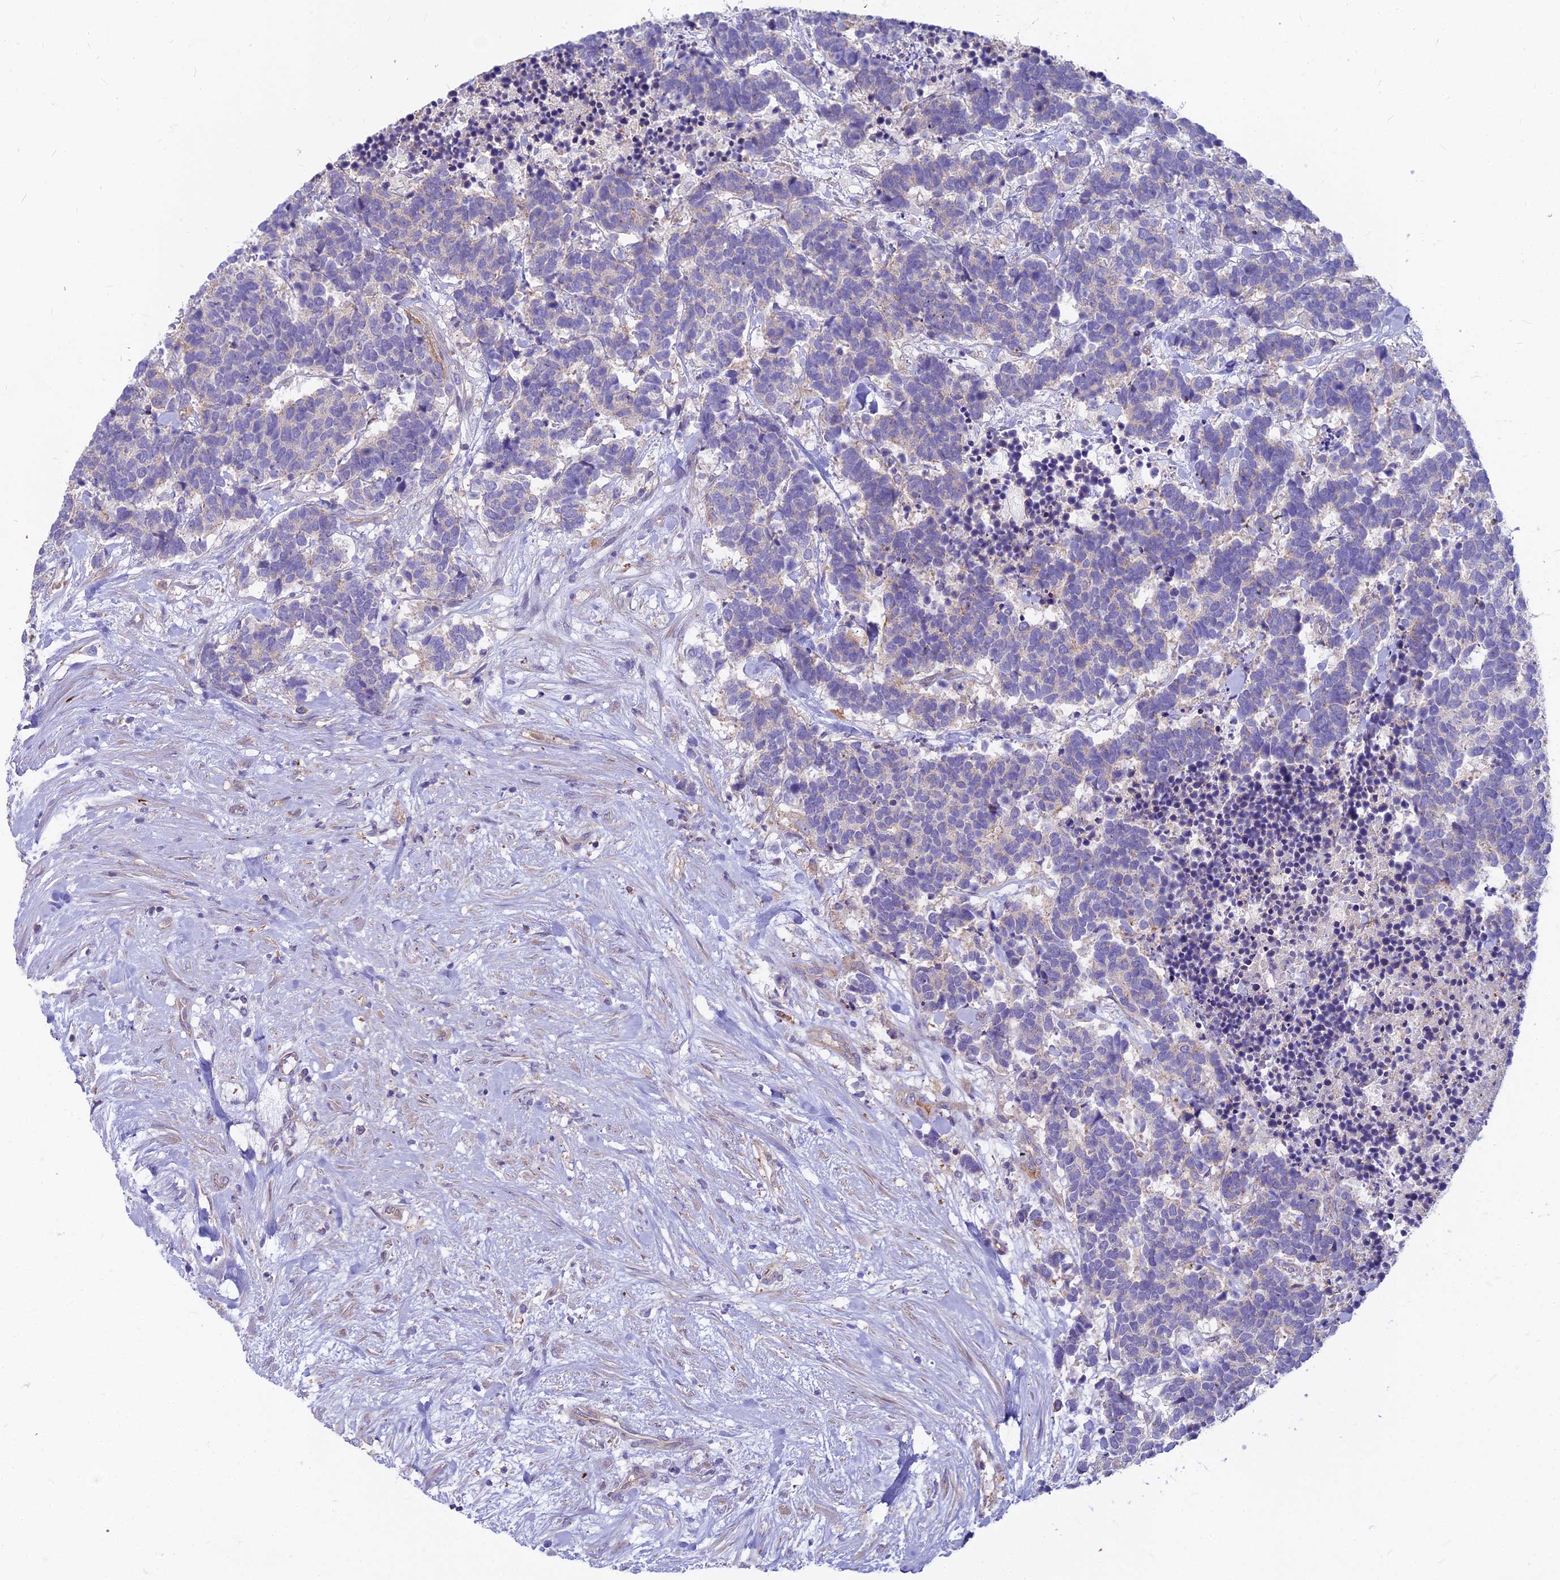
{"staining": {"intensity": "weak", "quantity": "25%-75%", "location": "cytoplasmic/membranous"}, "tissue": "carcinoid", "cell_type": "Tumor cells", "image_type": "cancer", "snomed": [{"axis": "morphology", "description": "Carcinoma, NOS"}, {"axis": "morphology", "description": "Carcinoid, malignant, NOS"}, {"axis": "topography", "description": "Prostate"}], "caption": "A low amount of weak cytoplasmic/membranous staining is present in approximately 25%-75% of tumor cells in carcinoid (malignant) tissue.", "gene": "HLA-DOA", "patient": {"sex": "male", "age": 57}}